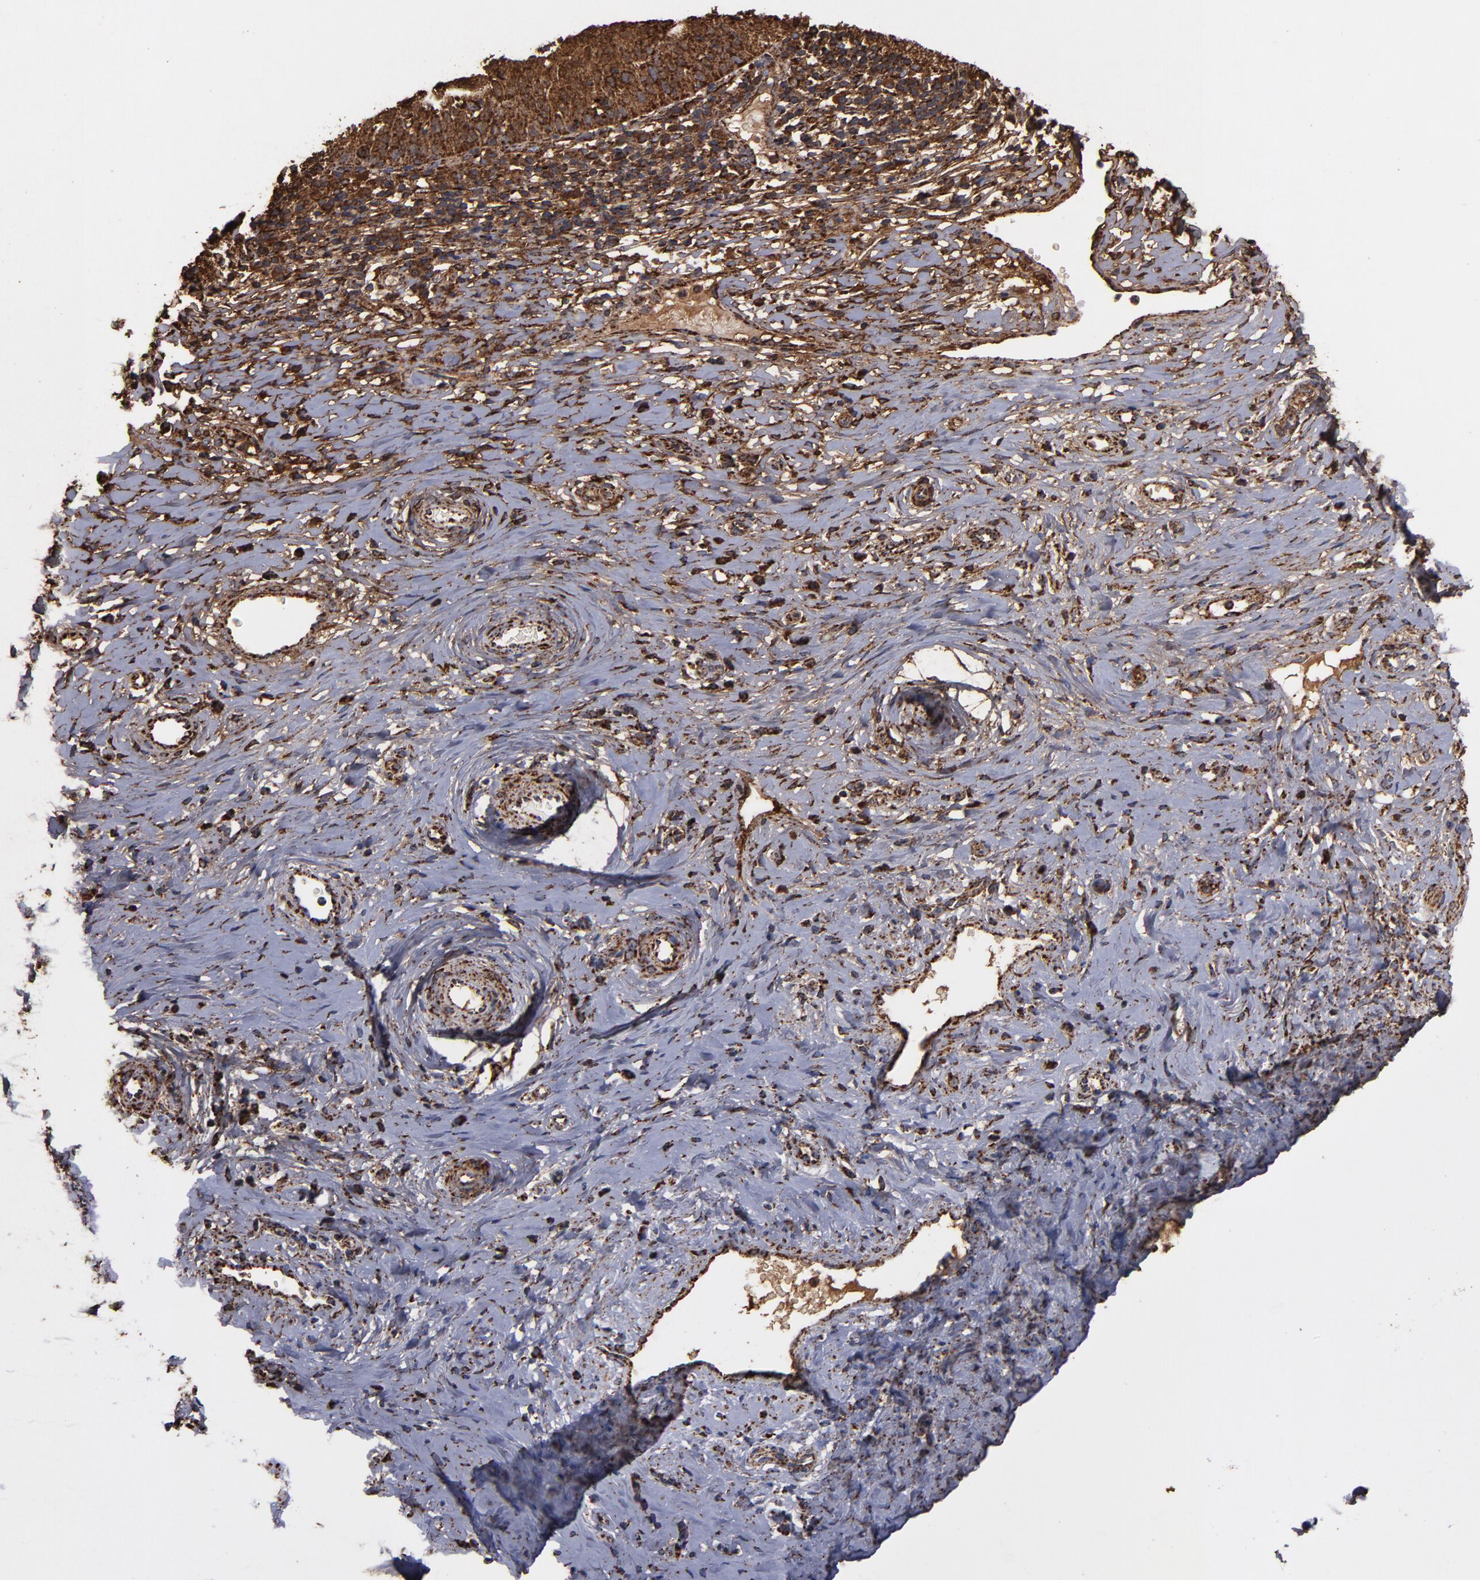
{"staining": {"intensity": "strong", "quantity": ">75%", "location": "cytoplasmic/membranous"}, "tissue": "cervical cancer", "cell_type": "Tumor cells", "image_type": "cancer", "snomed": [{"axis": "morphology", "description": "Normal tissue, NOS"}, {"axis": "morphology", "description": "Squamous cell carcinoma, NOS"}, {"axis": "topography", "description": "Cervix"}], "caption": "Immunohistochemical staining of human cervical squamous cell carcinoma demonstrates strong cytoplasmic/membranous protein positivity in about >75% of tumor cells. (DAB = brown stain, brightfield microscopy at high magnification).", "gene": "SOD2", "patient": {"sex": "female", "age": 39}}